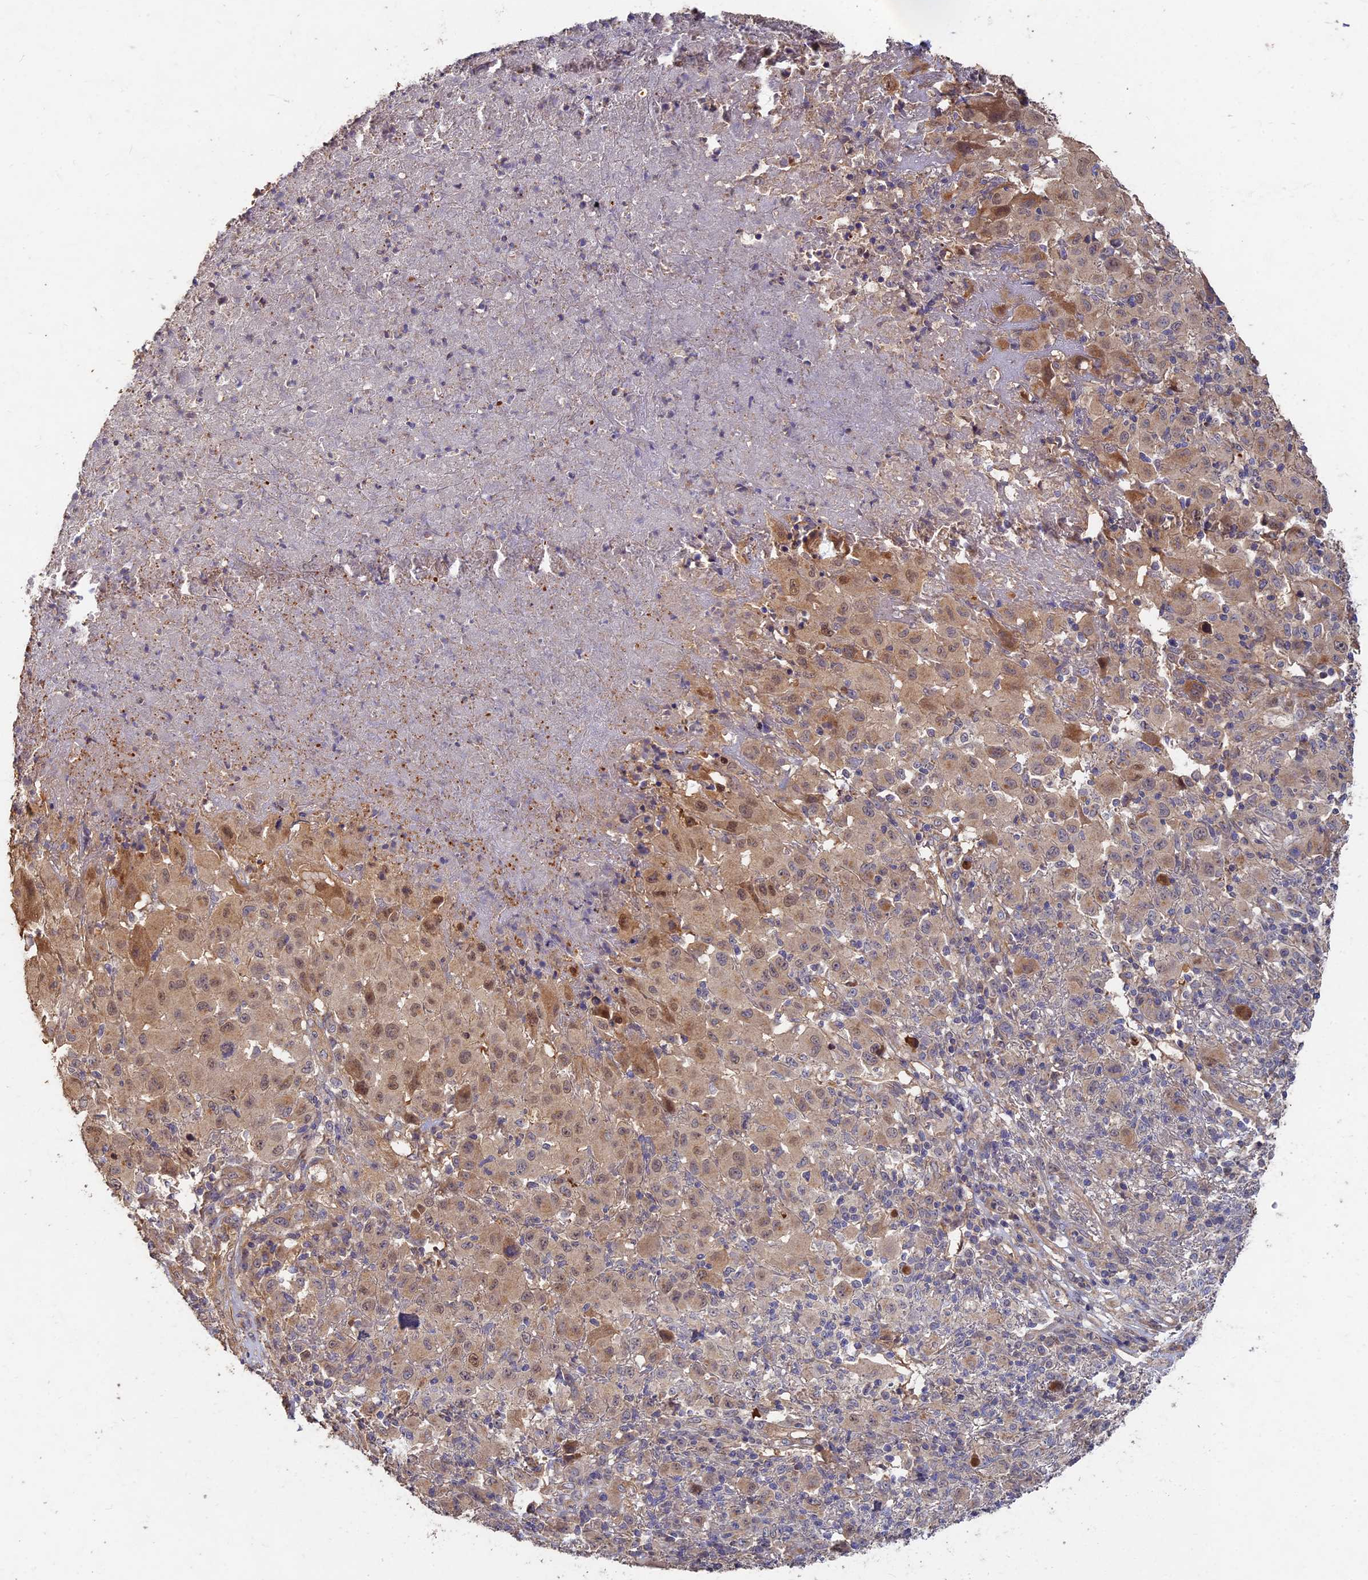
{"staining": {"intensity": "weak", "quantity": "25%-75%", "location": "cytoplasmic/membranous,nuclear"}, "tissue": "melanoma", "cell_type": "Tumor cells", "image_type": "cancer", "snomed": [{"axis": "morphology", "description": "Malignant melanoma, NOS"}, {"axis": "topography", "description": "Skin"}], "caption": "This is an image of immunohistochemistry staining of melanoma, which shows weak expression in the cytoplasmic/membranous and nuclear of tumor cells.", "gene": "RSPH3", "patient": {"sex": "male", "age": 73}}